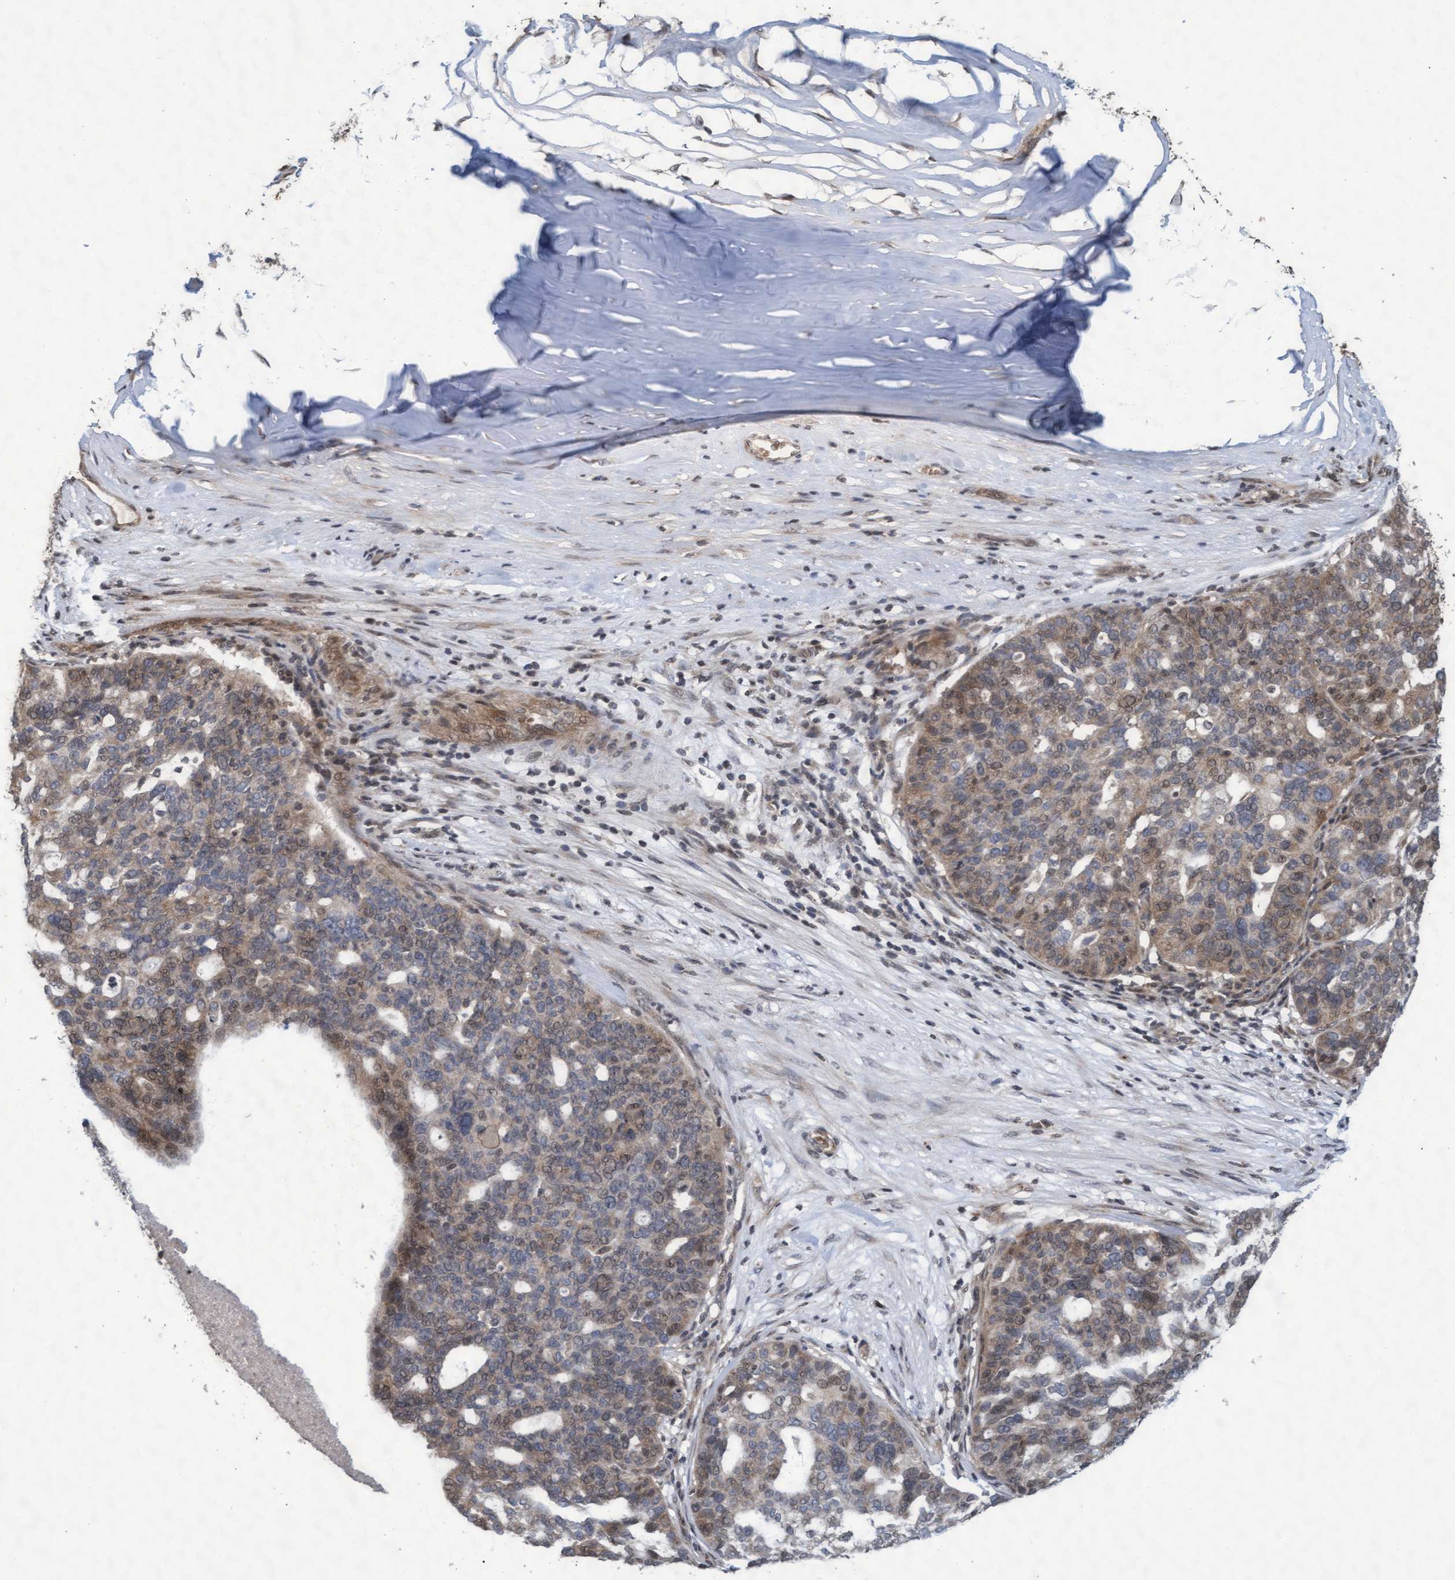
{"staining": {"intensity": "weak", "quantity": "25%-75%", "location": "cytoplasmic/membranous,nuclear"}, "tissue": "ovarian cancer", "cell_type": "Tumor cells", "image_type": "cancer", "snomed": [{"axis": "morphology", "description": "Cystadenocarcinoma, serous, NOS"}, {"axis": "topography", "description": "Ovary"}], "caption": "Human serous cystadenocarcinoma (ovarian) stained for a protein (brown) exhibits weak cytoplasmic/membranous and nuclear positive staining in about 25%-75% of tumor cells.", "gene": "KCNC2", "patient": {"sex": "female", "age": 59}}